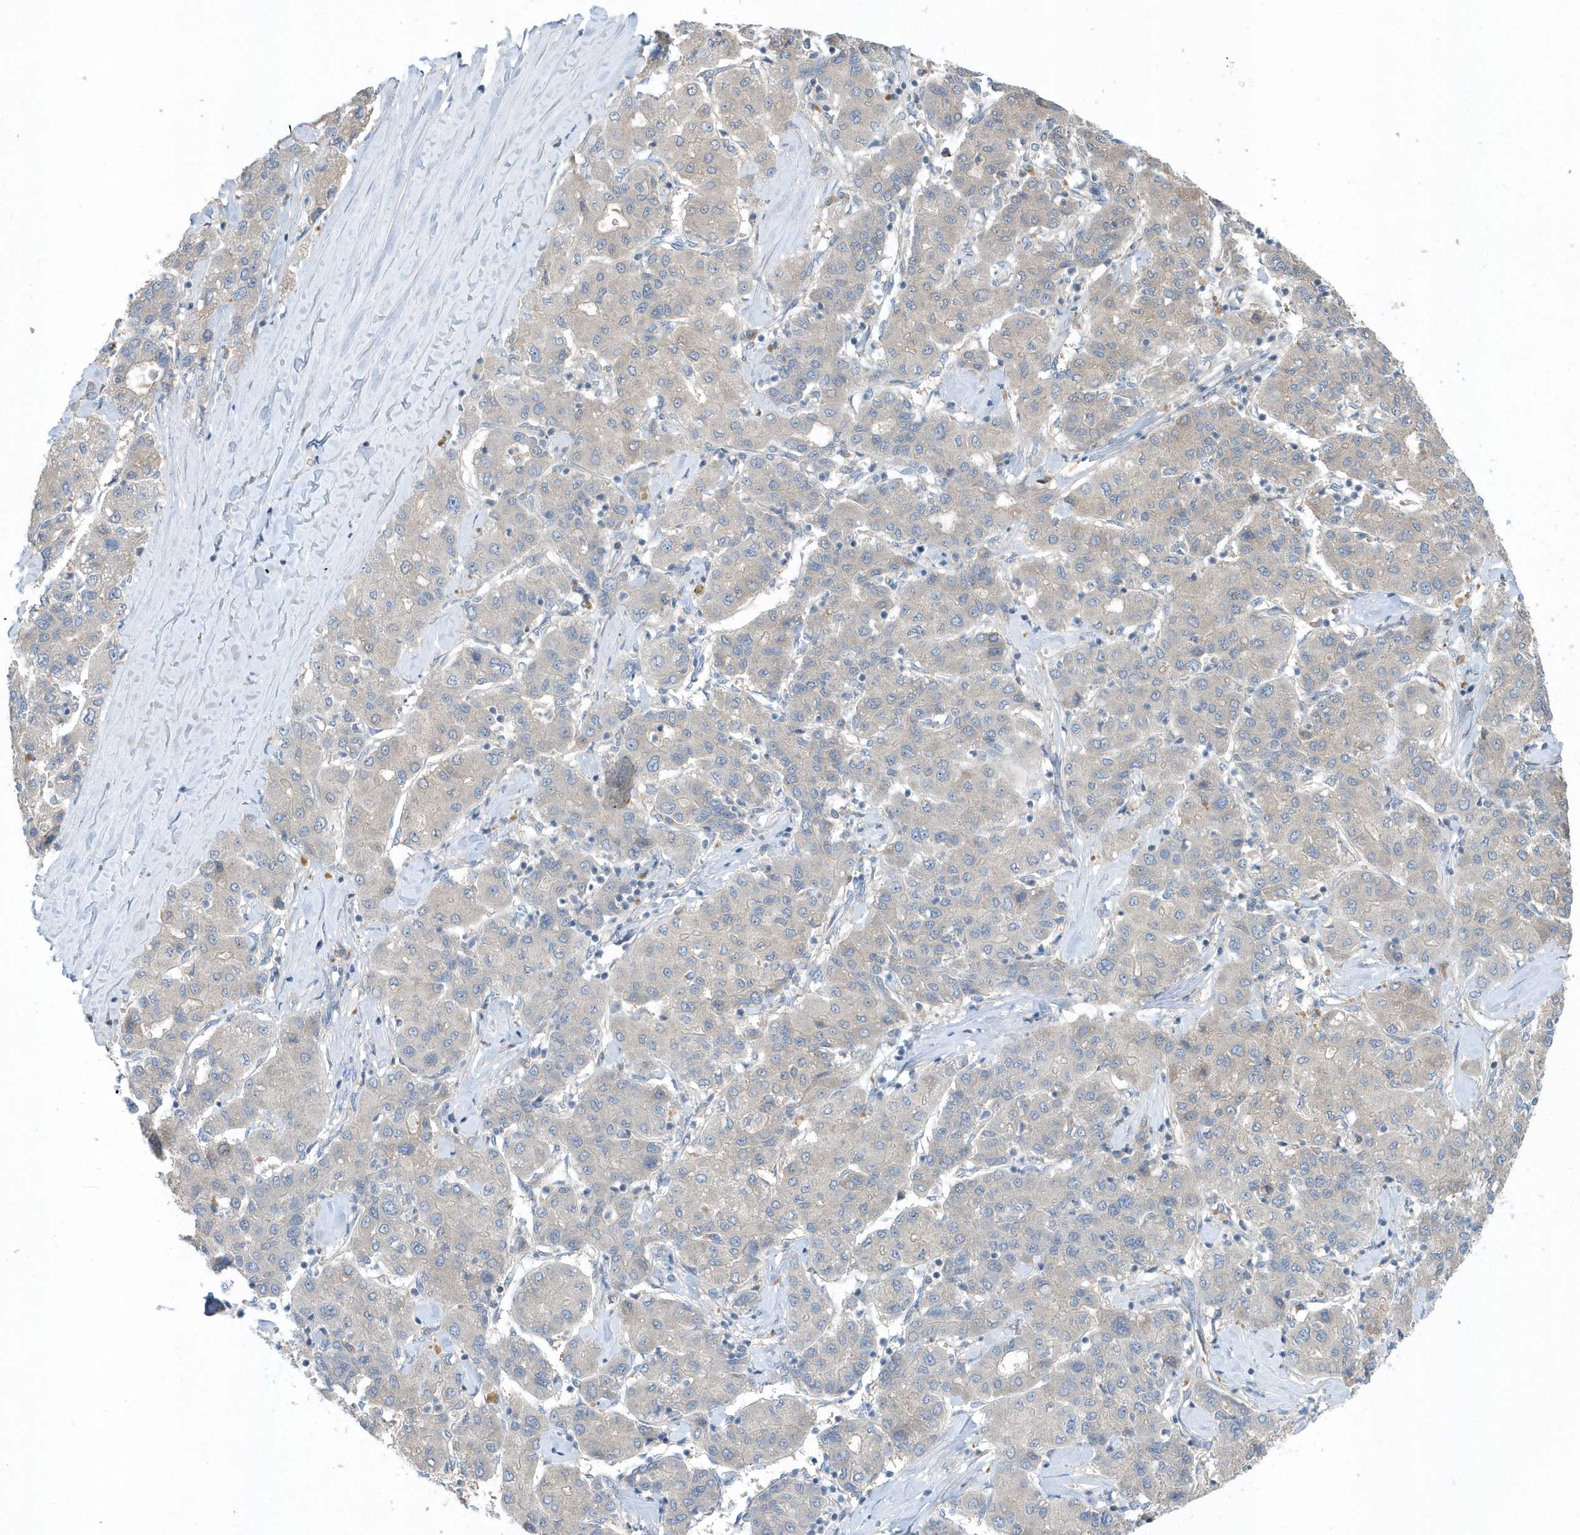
{"staining": {"intensity": "negative", "quantity": "none", "location": "none"}, "tissue": "liver cancer", "cell_type": "Tumor cells", "image_type": "cancer", "snomed": [{"axis": "morphology", "description": "Carcinoma, Hepatocellular, NOS"}, {"axis": "topography", "description": "Liver"}], "caption": "This is an immunohistochemistry (IHC) photomicrograph of human hepatocellular carcinoma (liver). There is no positivity in tumor cells.", "gene": "USP53", "patient": {"sex": "male", "age": 65}}